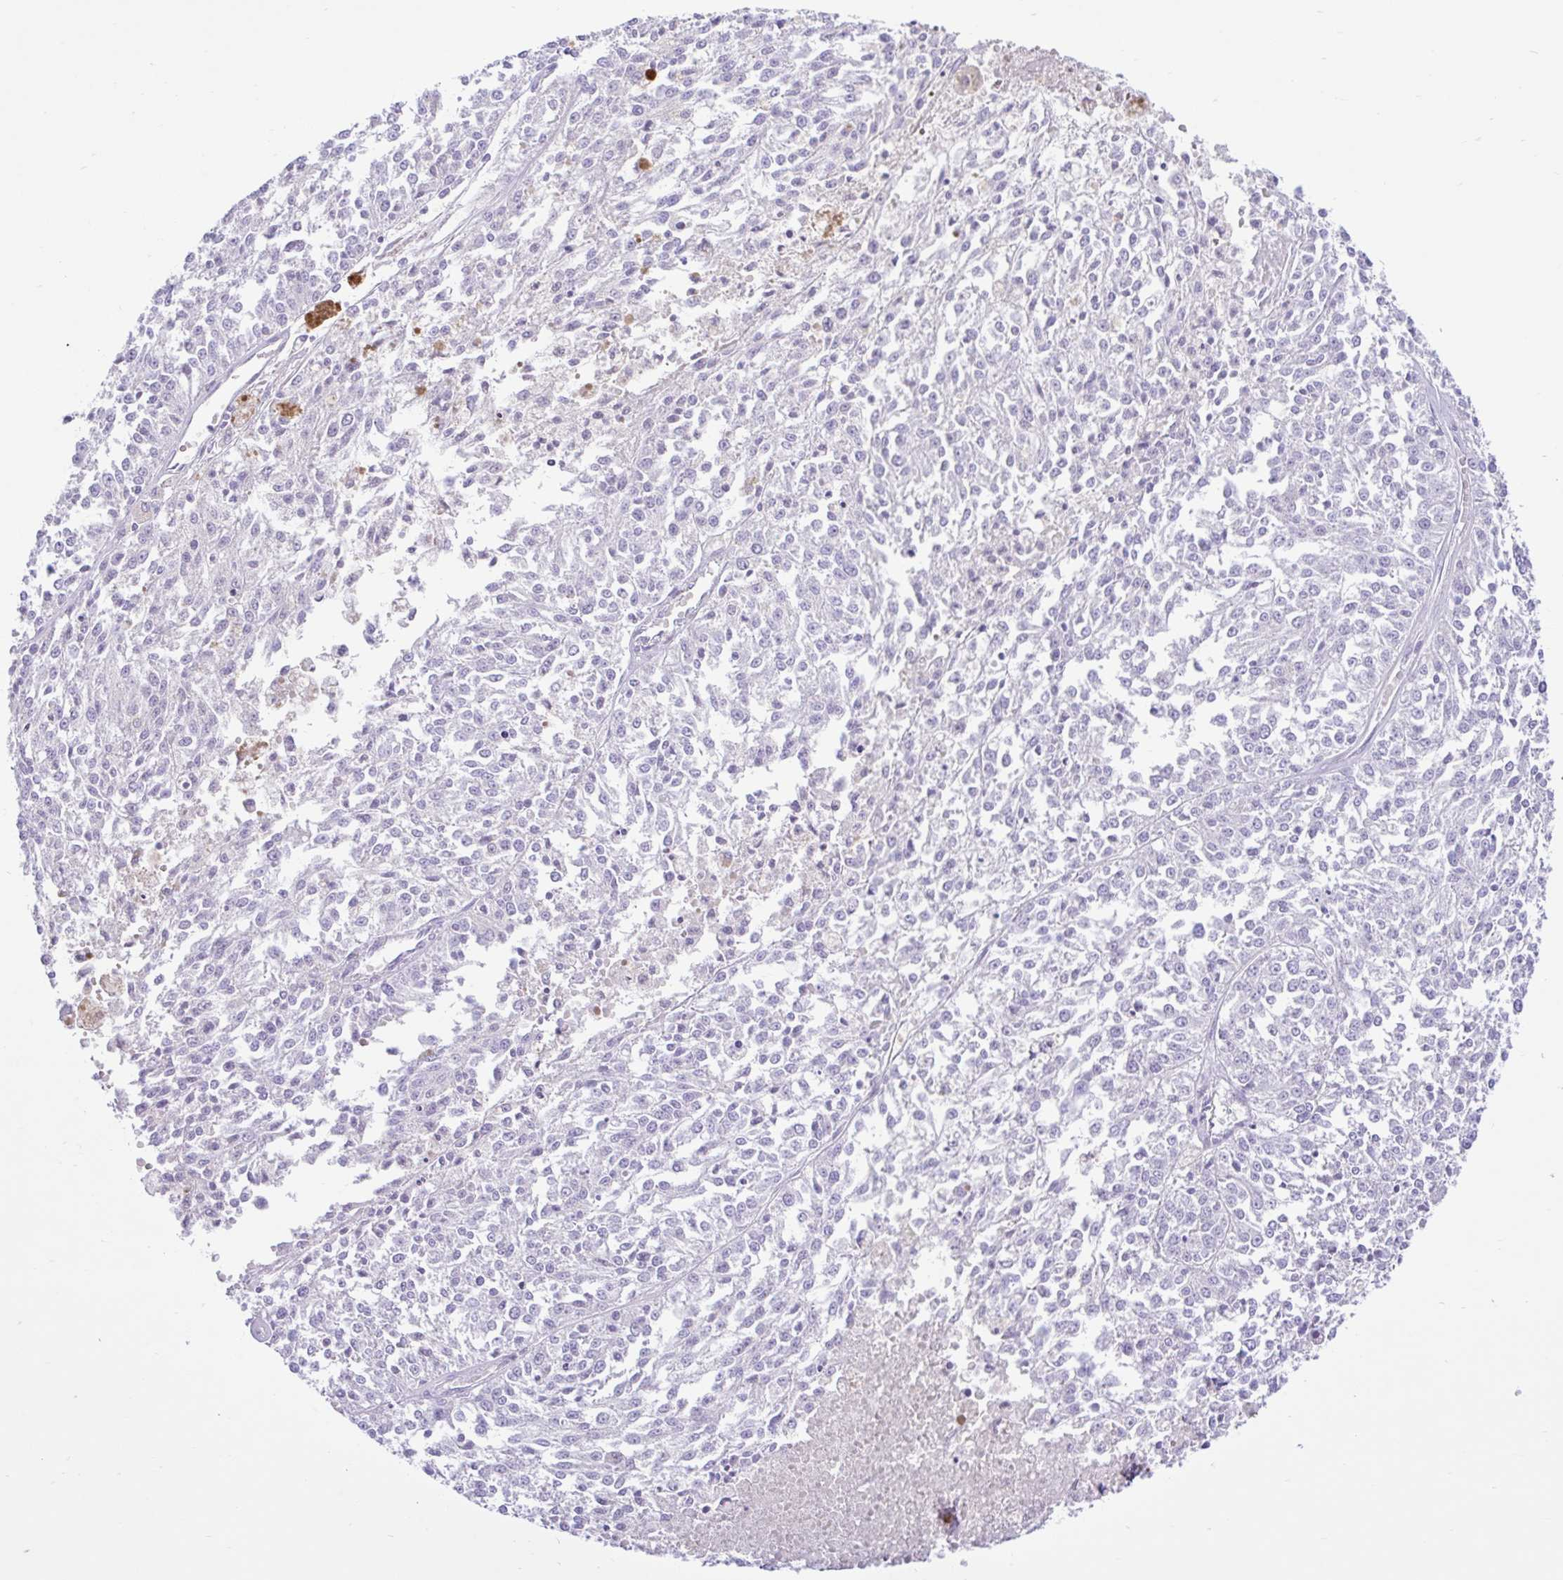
{"staining": {"intensity": "negative", "quantity": "none", "location": "none"}, "tissue": "melanoma", "cell_type": "Tumor cells", "image_type": "cancer", "snomed": [{"axis": "morphology", "description": "Malignant melanoma, NOS"}, {"axis": "topography", "description": "Skin"}], "caption": "Tumor cells show no significant protein expression in melanoma.", "gene": "ZNF101", "patient": {"sex": "female", "age": 64}}